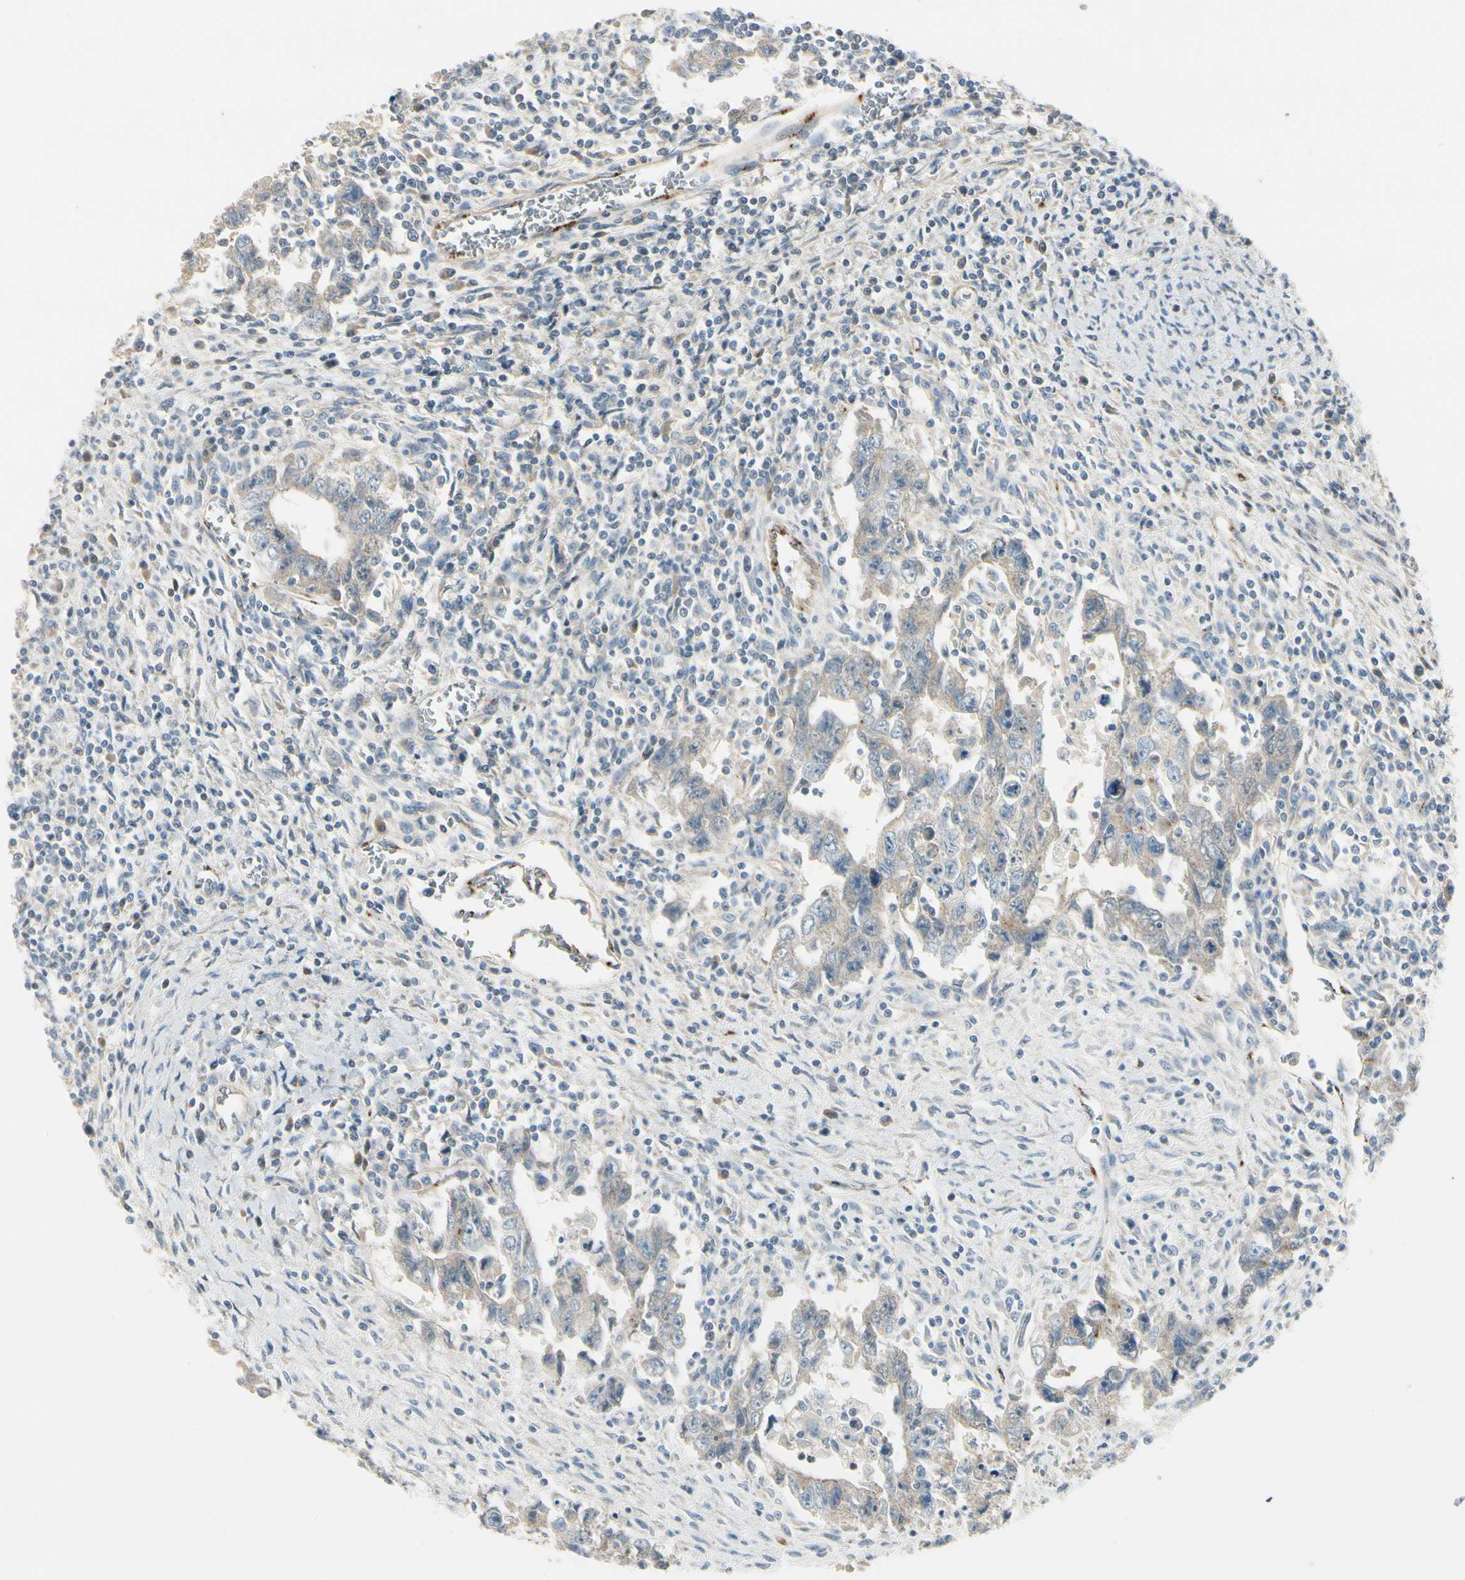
{"staining": {"intensity": "weak", "quantity": ">75%", "location": "cytoplasmic/membranous"}, "tissue": "testis cancer", "cell_type": "Tumor cells", "image_type": "cancer", "snomed": [{"axis": "morphology", "description": "Carcinoma, Embryonal, NOS"}, {"axis": "topography", "description": "Testis"}], "caption": "Testis cancer stained with DAB immunohistochemistry displays low levels of weak cytoplasmic/membranous staining in approximately >75% of tumor cells.", "gene": "MANSC1", "patient": {"sex": "male", "age": 28}}